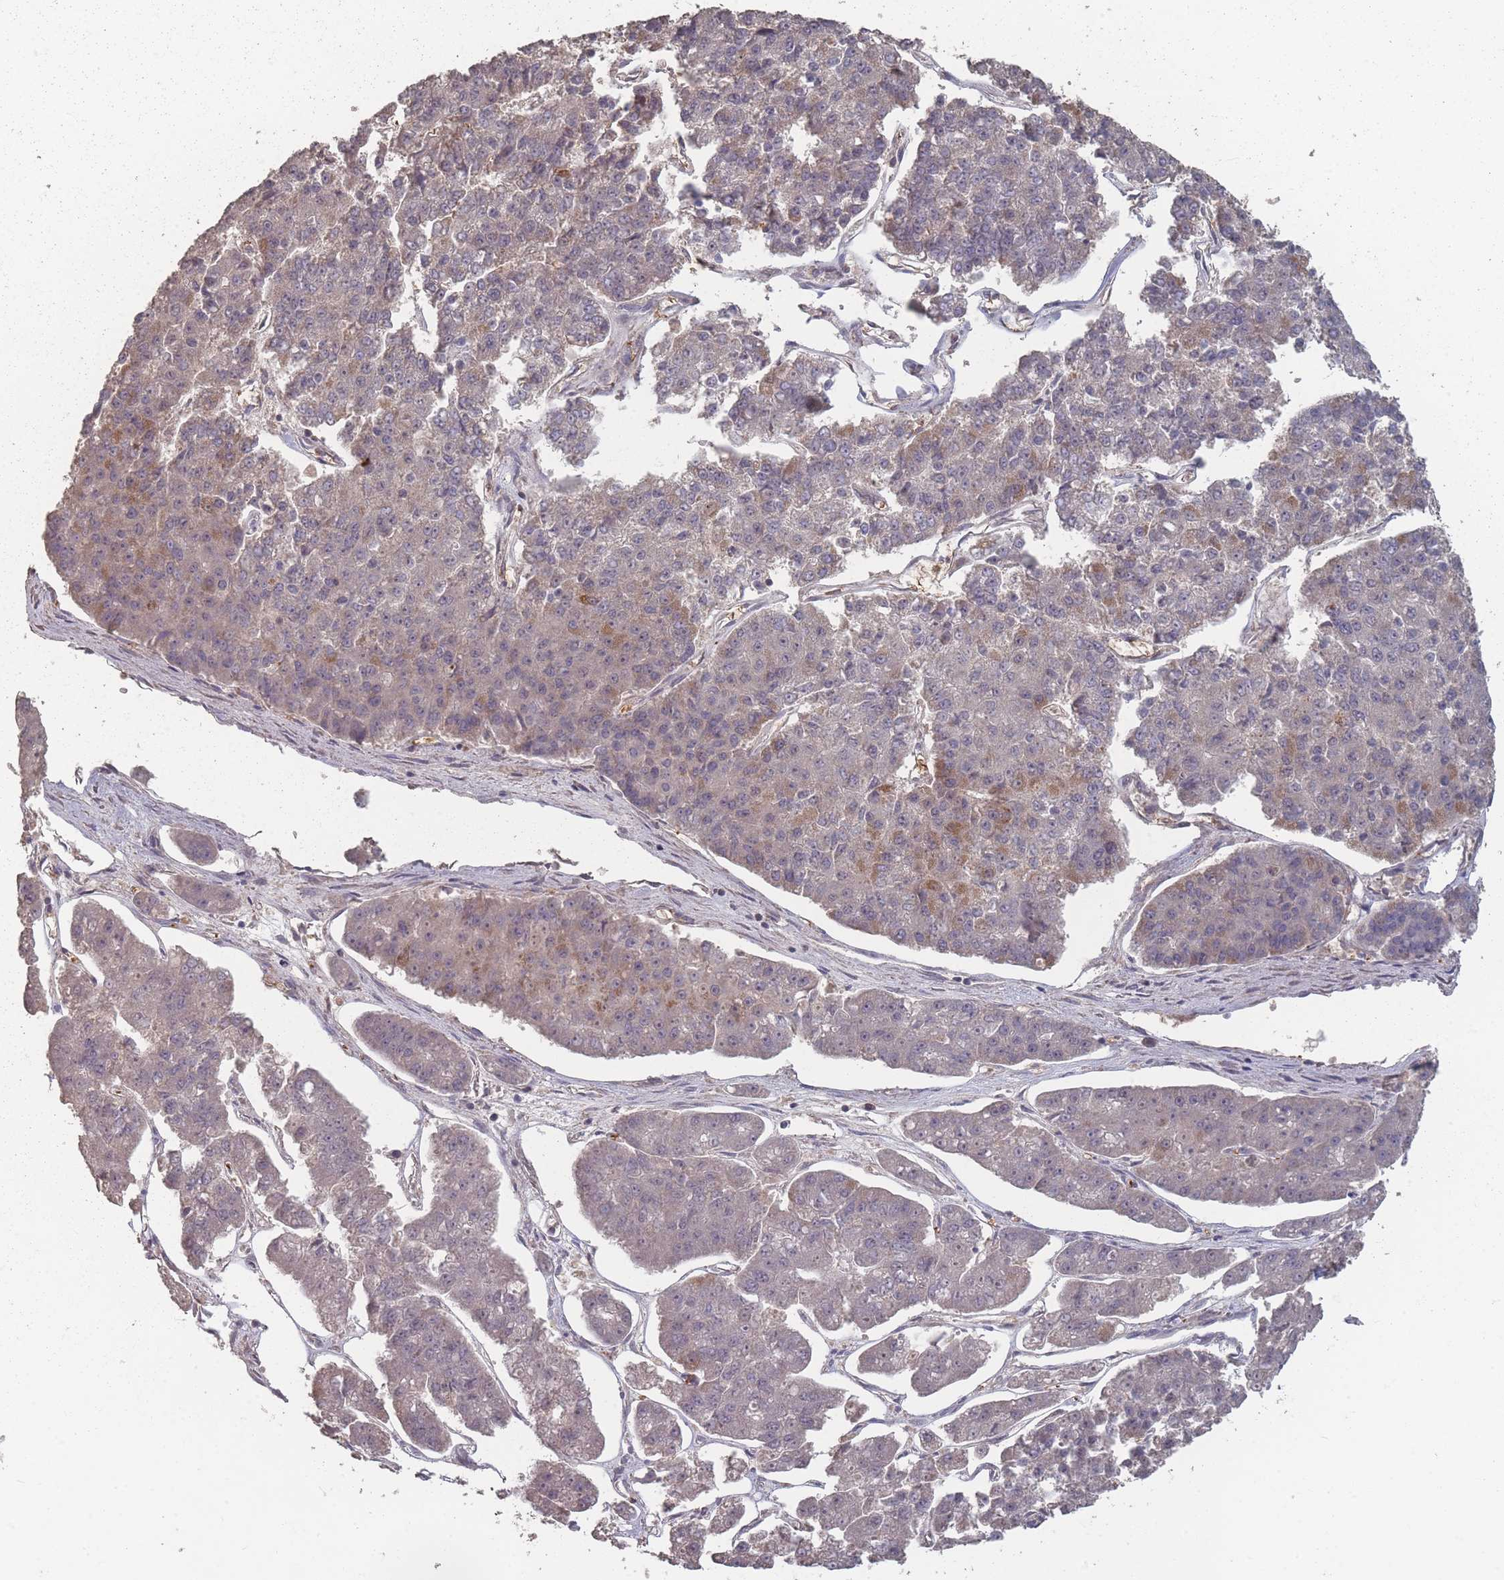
{"staining": {"intensity": "strong", "quantity": "25%-75%", "location": "cytoplasmic/membranous"}, "tissue": "pancreatic cancer", "cell_type": "Tumor cells", "image_type": "cancer", "snomed": [{"axis": "morphology", "description": "Adenocarcinoma, NOS"}, {"axis": "topography", "description": "Pancreas"}], "caption": "DAB (3,3'-diaminobenzidine) immunohistochemical staining of adenocarcinoma (pancreatic) displays strong cytoplasmic/membranous protein expression in about 25%-75% of tumor cells.", "gene": "LYRM7", "patient": {"sex": "male", "age": 50}}